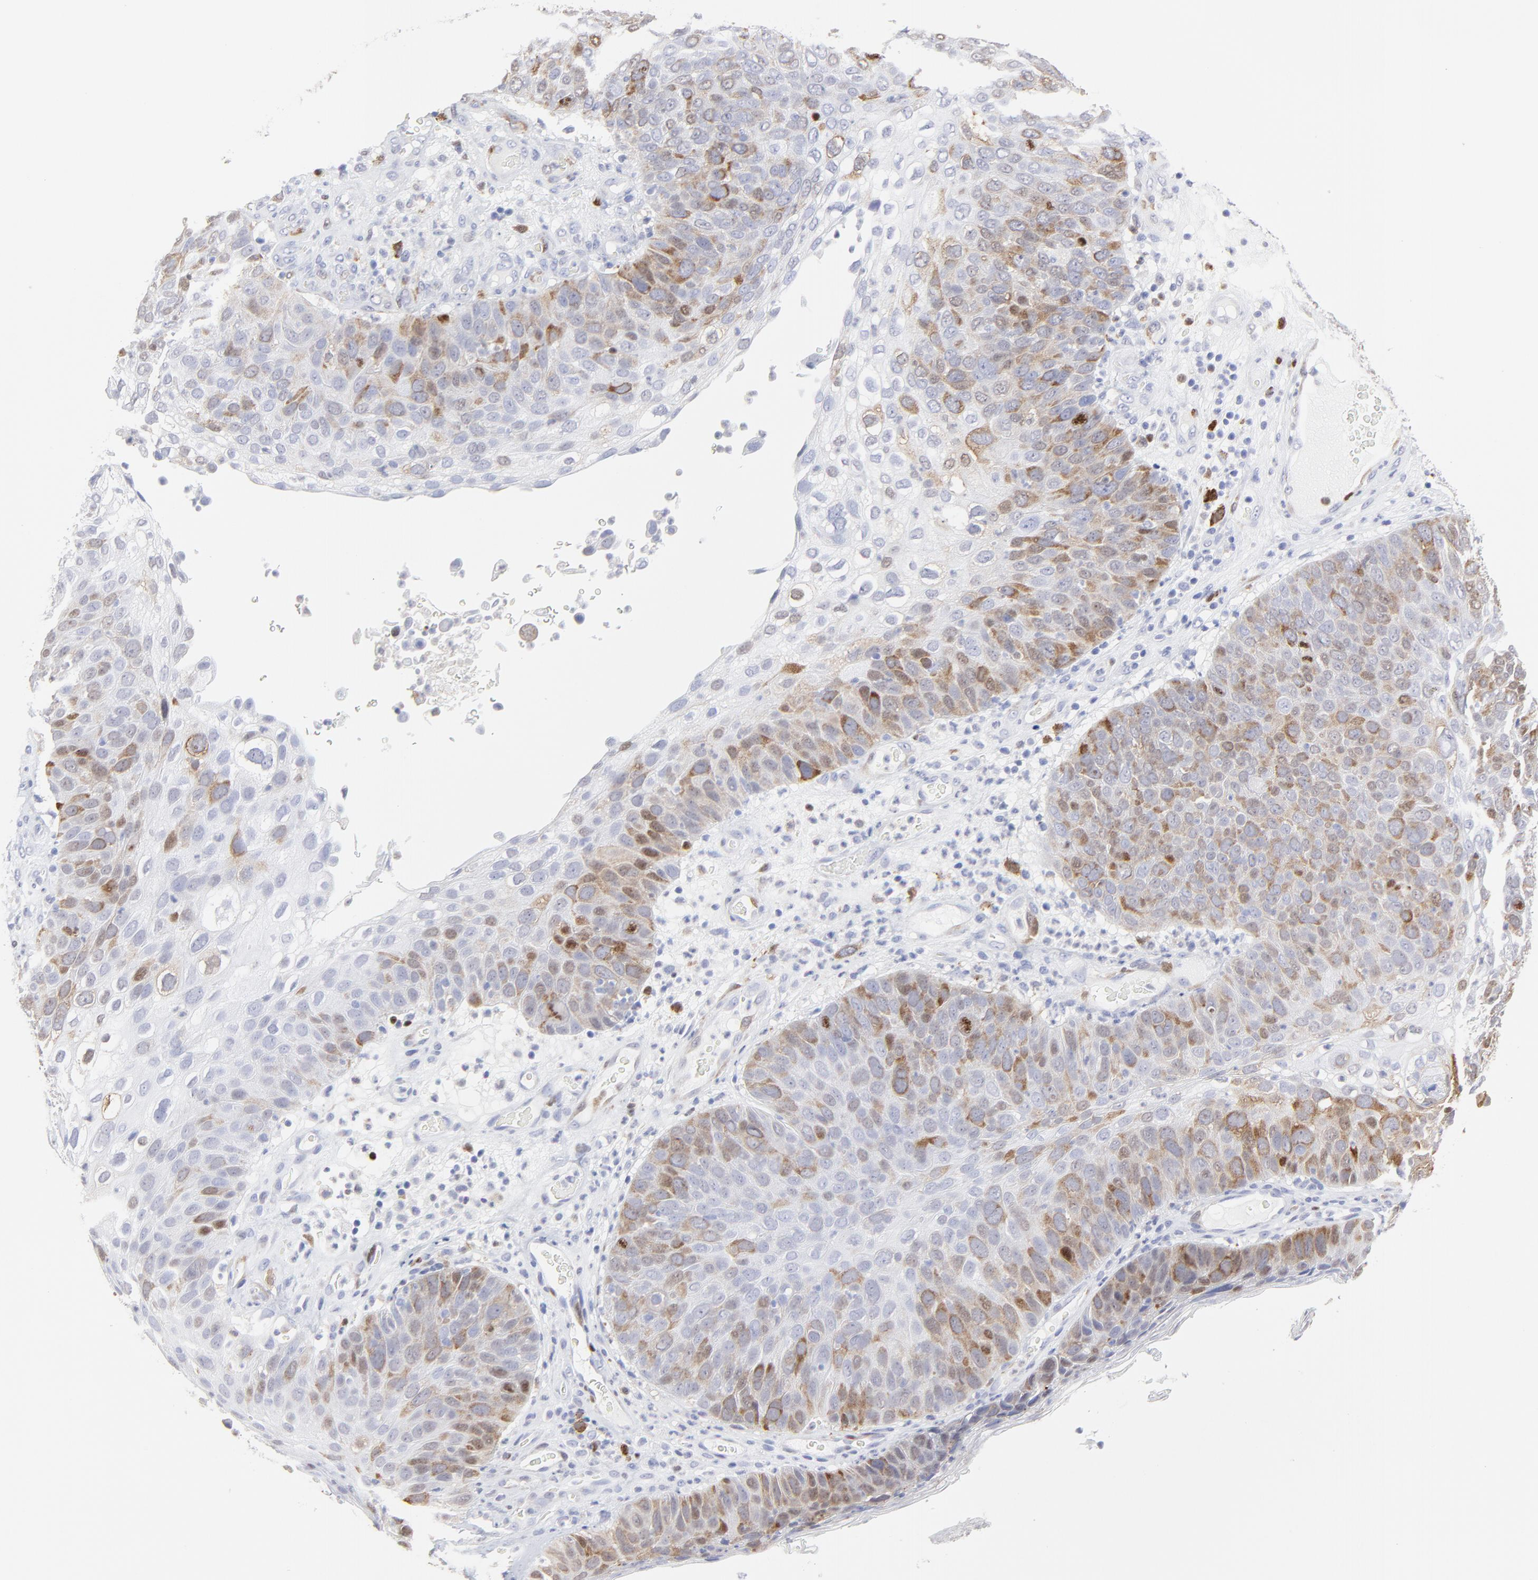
{"staining": {"intensity": "moderate", "quantity": "25%-75%", "location": "cytoplasmic/membranous"}, "tissue": "skin cancer", "cell_type": "Tumor cells", "image_type": "cancer", "snomed": [{"axis": "morphology", "description": "Squamous cell carcinoma, NOS"}, {"axis": "topography", "description": "Skin"}], "caption": "Tumor cells display moderate cytoplasmic/membranous expression in about 25%-75% of cells in skin squamous cell carcinoma.", "gene": "NCAPH", "patient": {"sex": "male", "age": 87}}